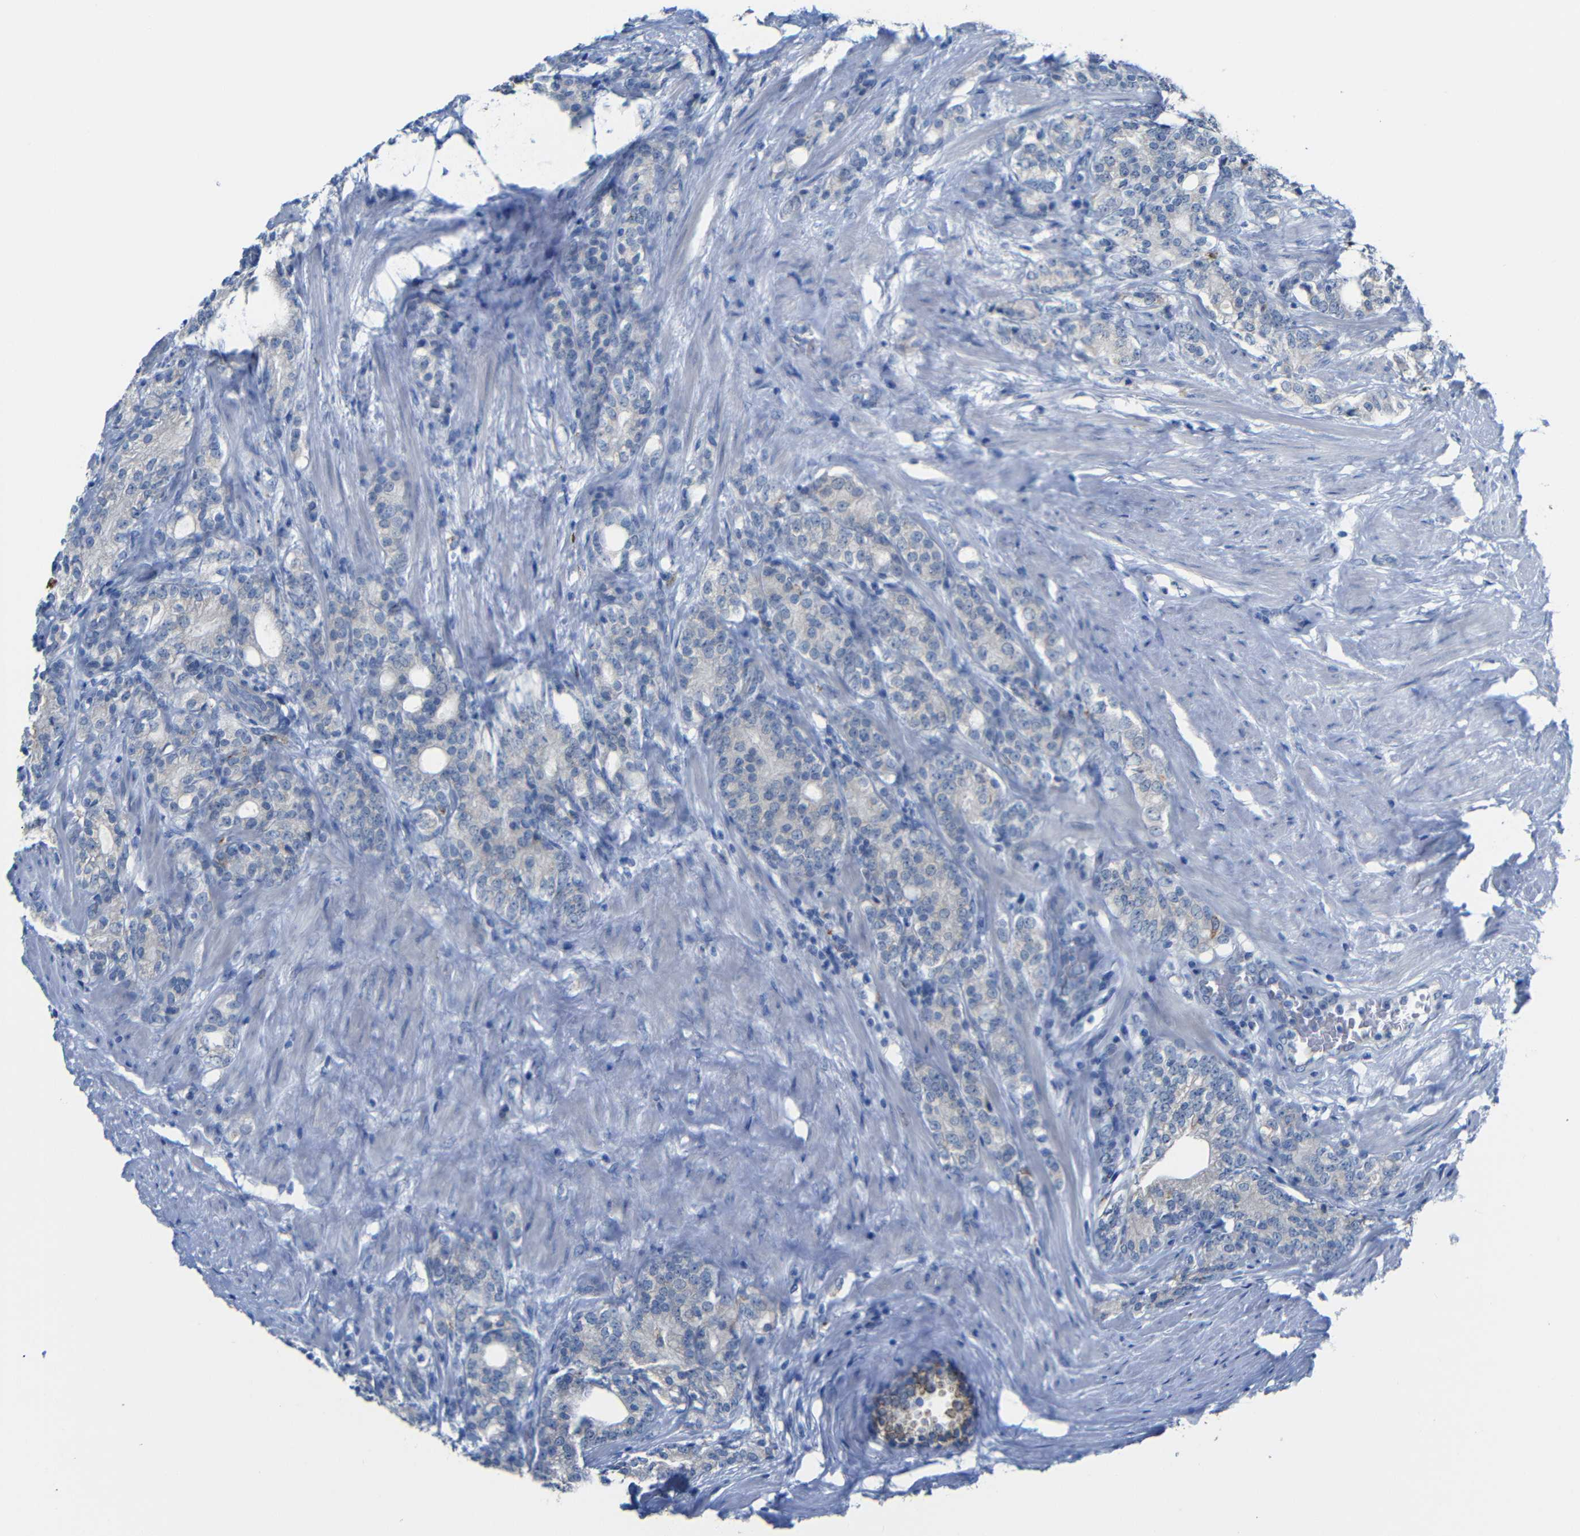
{"staining": {"intensity": "negative", "quantity": "none", "location": "none"}, "tissue": "prostate cancer", "cell_type": "Tumor cells", "image_type": "cancer", "snomed": [{"axis": "morphology", "description": "Adenocarcinoma, Low grade"}, {"axis": "topography", "description": "Prostate"}], "caption": "DAB (3,3'-diaminobenzidine) immunohistochemical staining of human adenocarcinoma (low-grade) (prostate) reveals no significant positivity in tumor cells.", "gene": "C15orf48", "patient": {"sex": "male", "age": 71}}